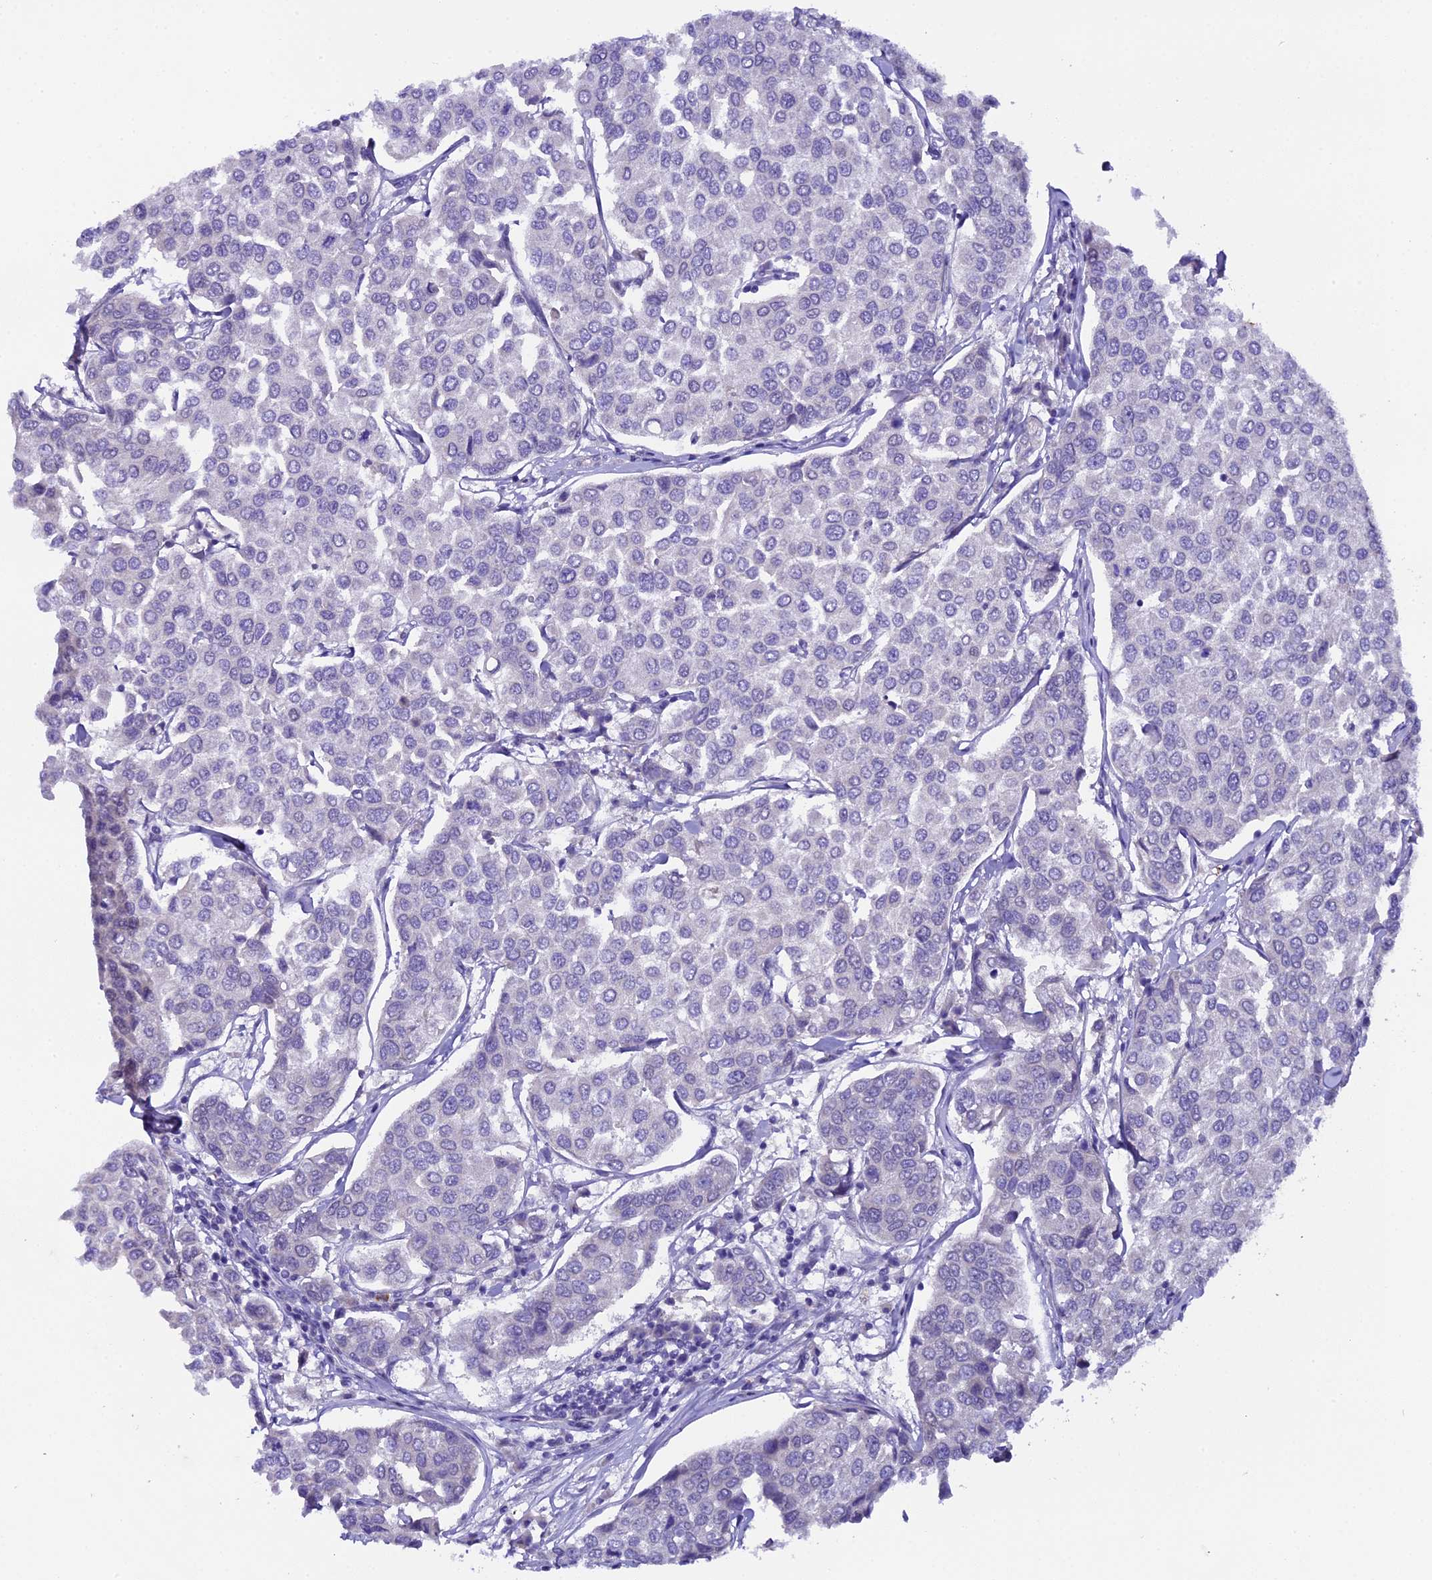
{"staining": {"intensity": "negative", "quantity": "none", "location": "none"}, "tissue": "breast cancer", "cell_type": "Tumor cells", "image_type": "cancer", "snomed": [{"axis": "morphology", "description": "Duct carcinoma"}, {"axis": "topography", "description": "Breast"}], "caption": "Protein analysis of breast intraductal carcinoma reveals no significant expression in tumor cells.", "gene": "OSGEP", "patient": {"sex": "female", "age": 55}}